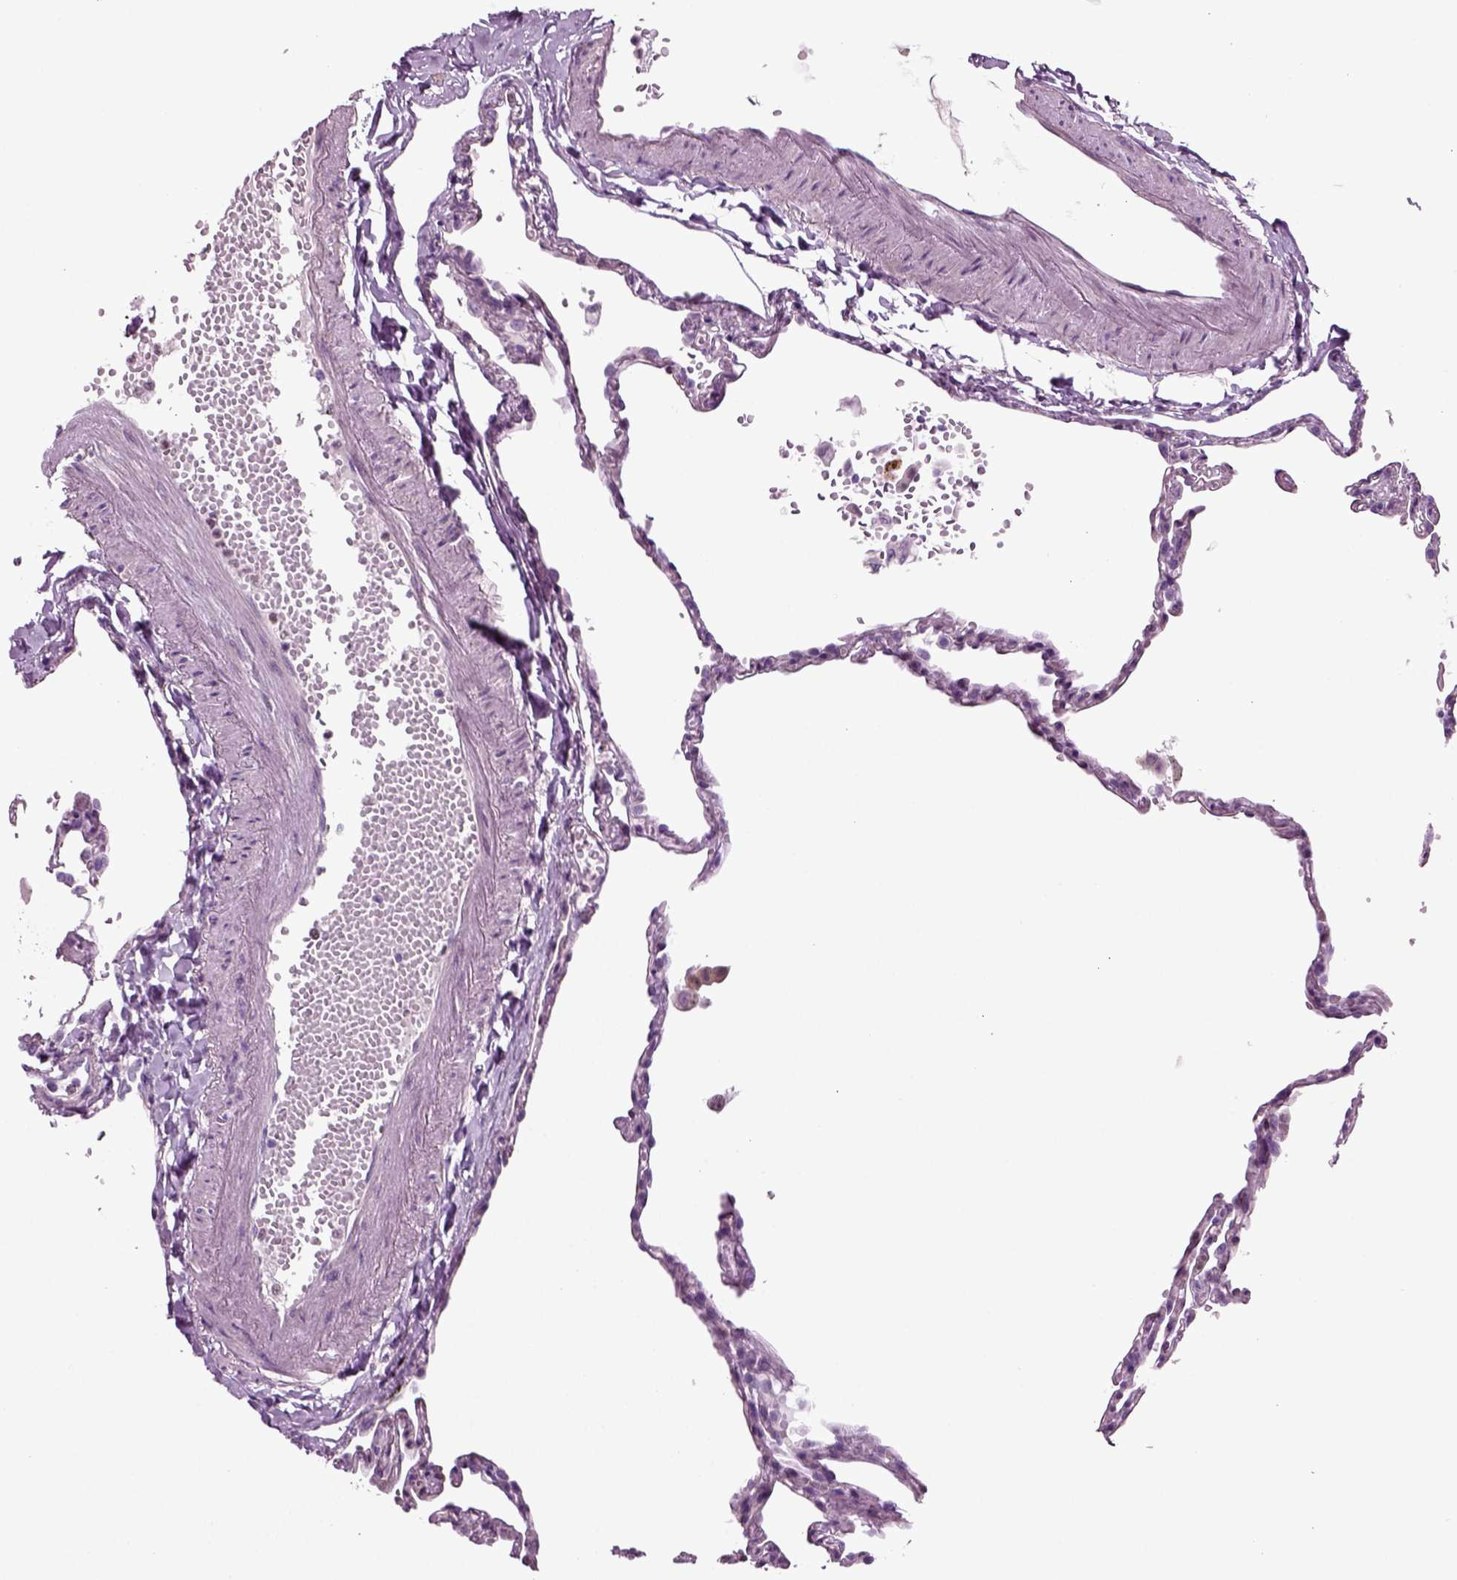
{"staining": {"intensity": "negative", "quantity": "none", "location": "none"}, "tissue": "lung", "cell_type": "Alveolar cells", "image_type": "normal", "snomed": [{"axis": "morphology", "description": "Normal tissue, NOS"}, {"axis": "topography", "description": "Lung"}], "caption": "Immunohistochemistry of benign human lung shows no expression in alveolar cells.", "gene": "ARID3A", "patient": {"sex": "male", "age": 78}}